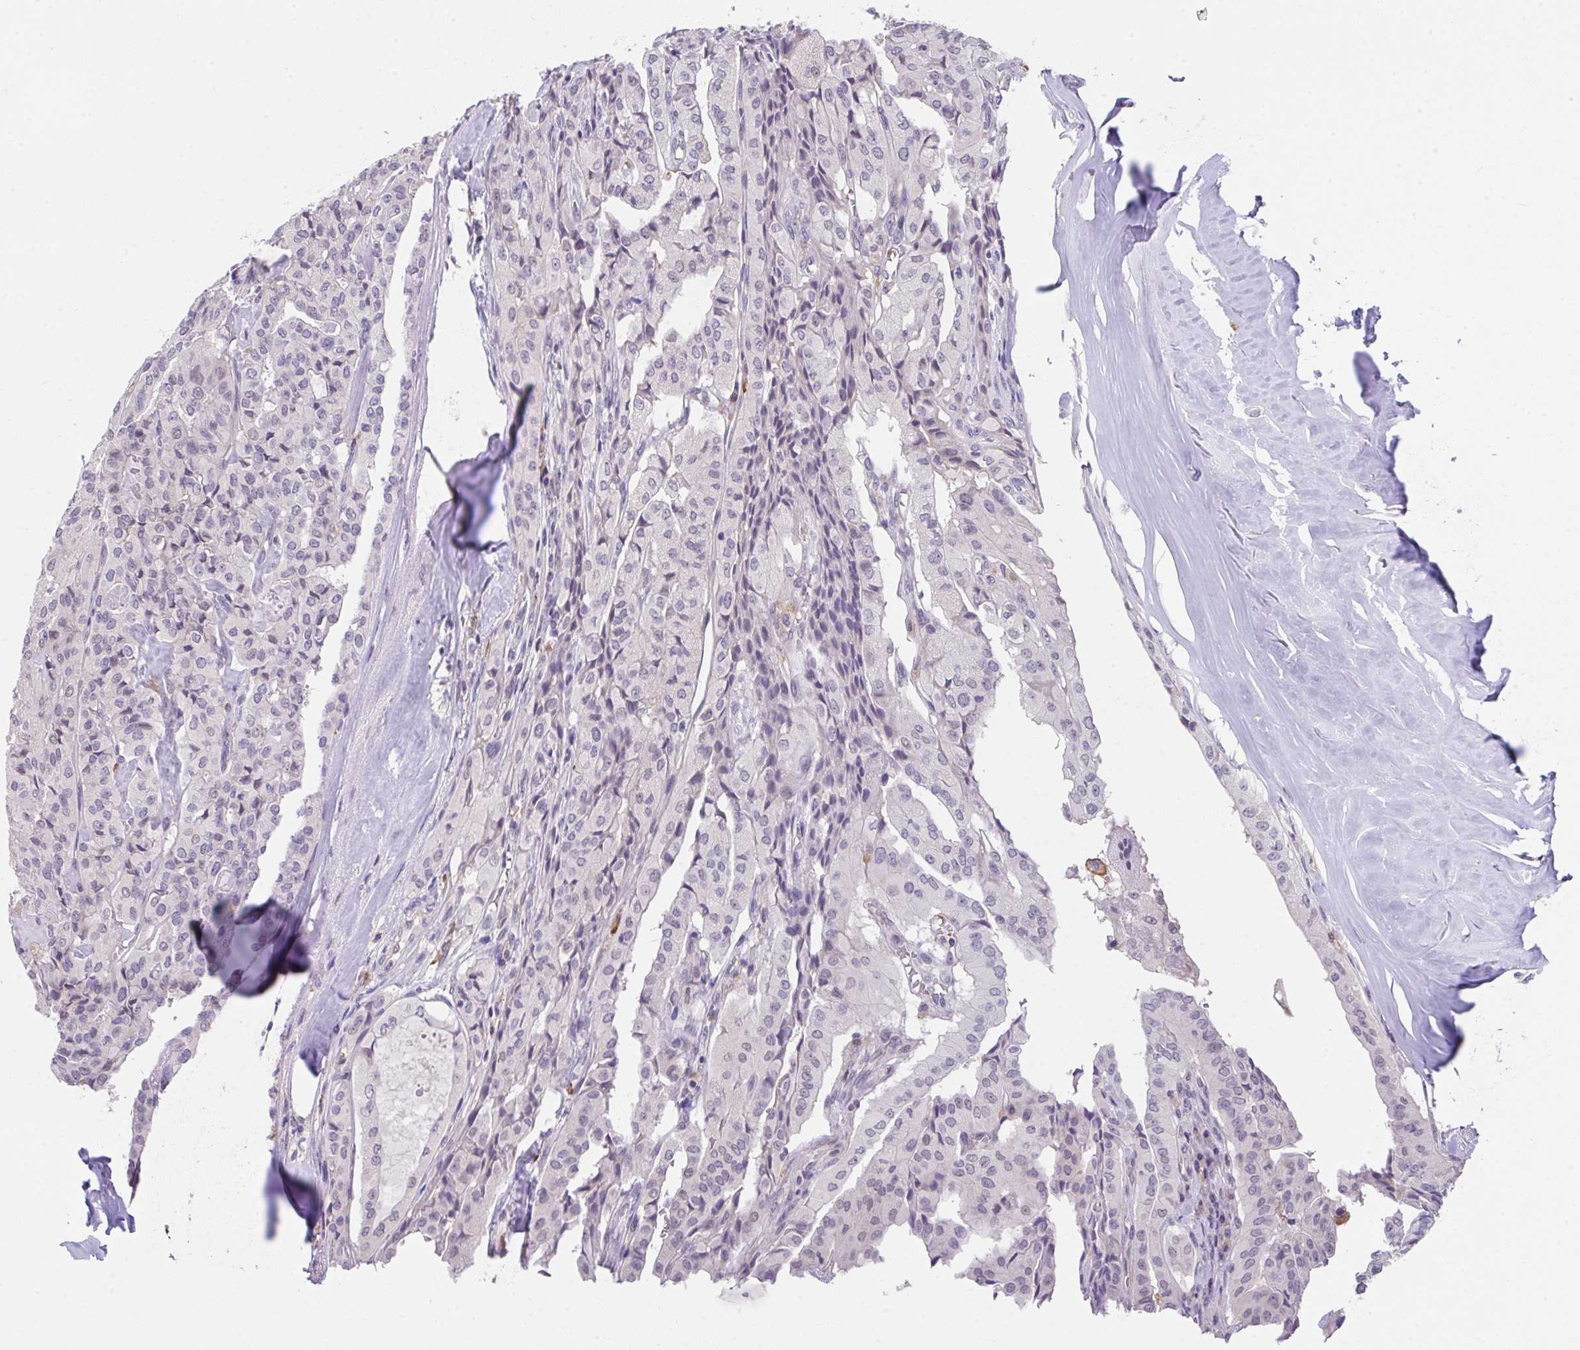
{"staining": {"intensity": "negative", "quantity": "none", "location": "none"}, "tissue": "thyroid cancer", "cell_type": "Tumor cells", "image_type": "cancer", "snomed": [{"axis": "morphology", "description": "Papillary adenocarcinoma, NOS"}, {"axis": "topography", "description": "Thyroid gland"}], "caption": "DAB (3,3'-diaminobenzidine) immunohistochemical staining of papillary adenocarcinoma (thyroid) shows no significant expression in tumor cells.", "gene": "GLTPD2", "patient": {"sex": "female", "age": 59}}